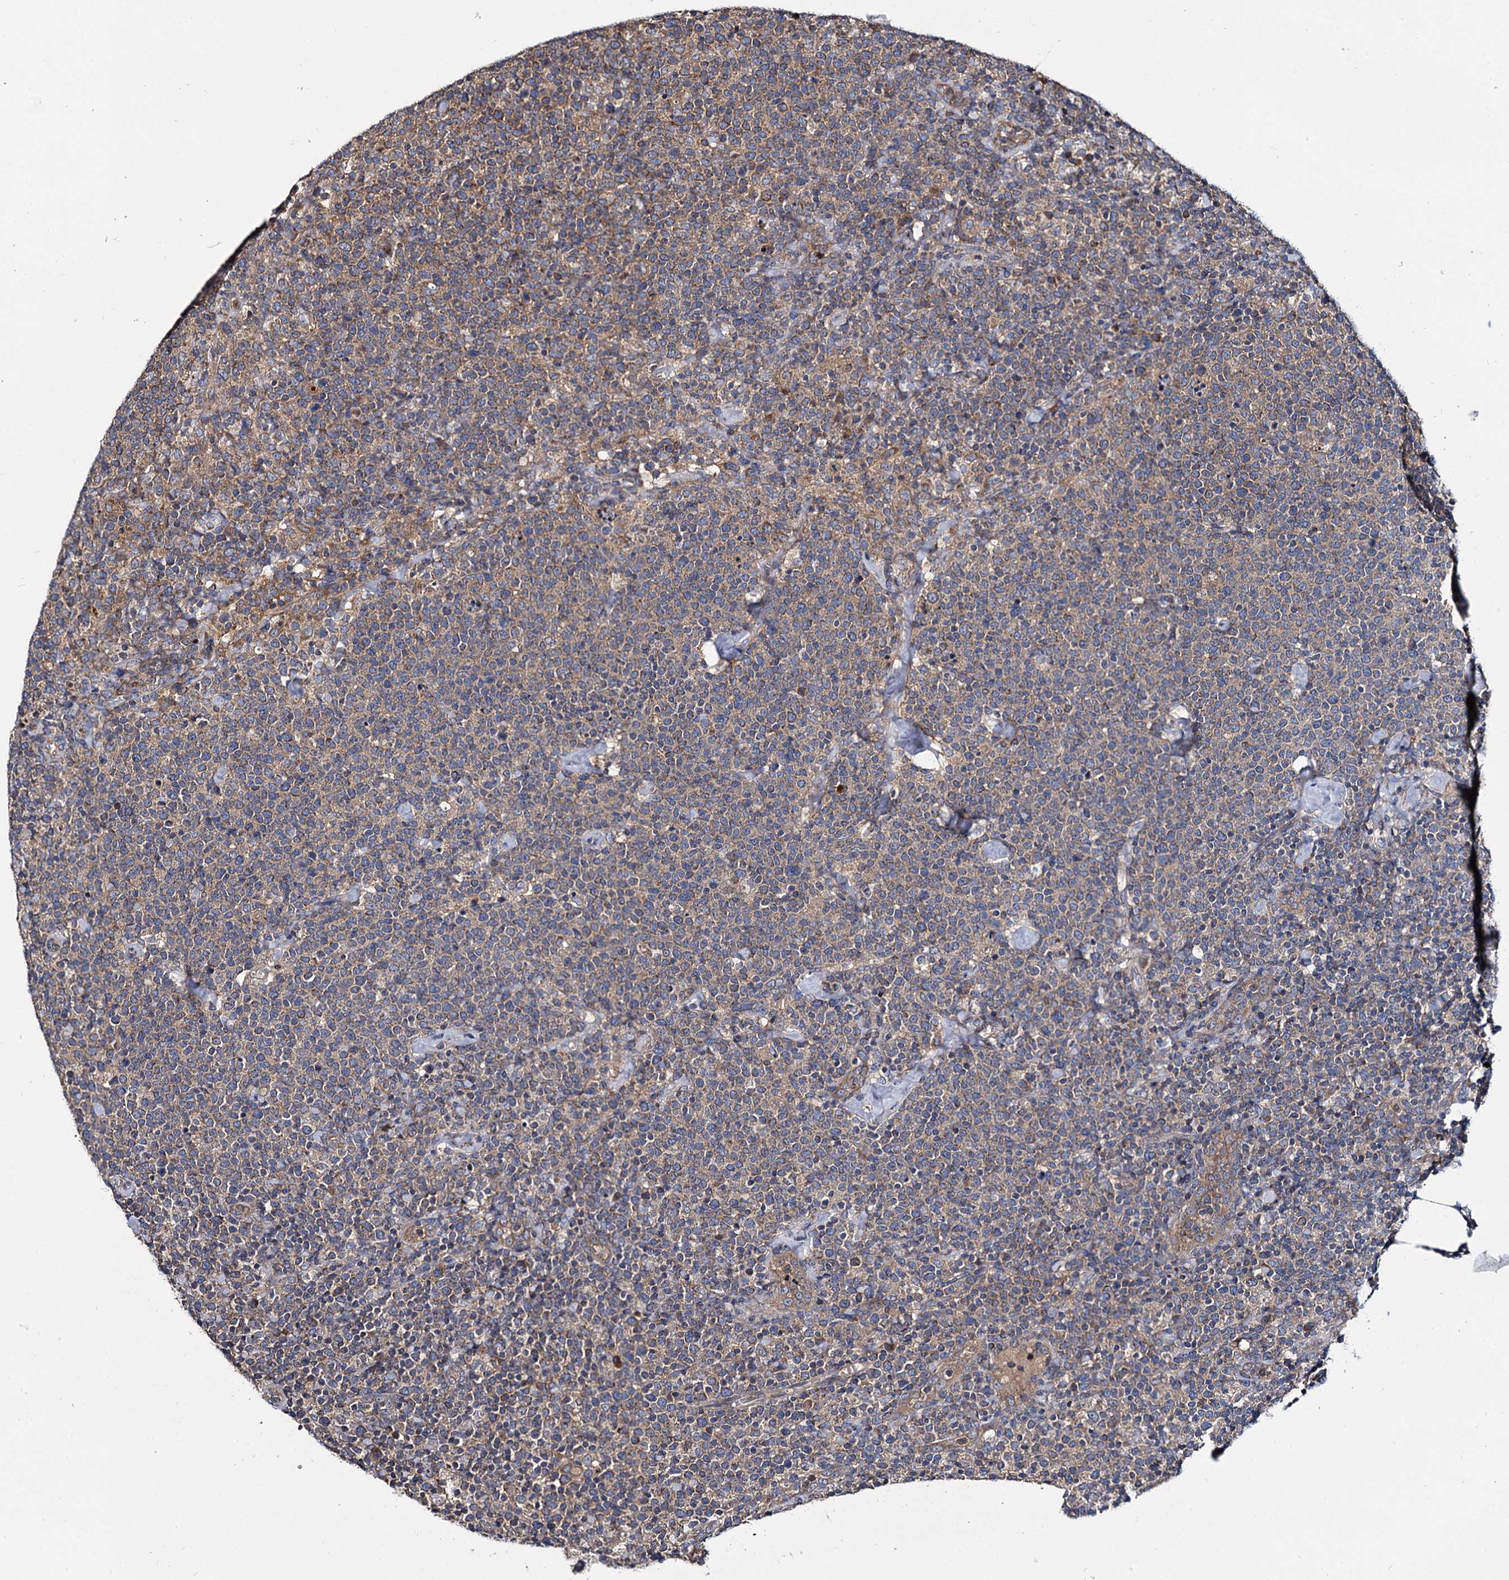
{"staining": {"intensity": "weak", "quantity": ">75%", "location": "cytoplasmic/membranous"}, "tissue": "lymphoma", "cell_type": "Tumor cells", "image_type": "cancer", "snomed": [{"axis": "morphology", "description": "Malignant lymphoma, non-Hodgkin's type, High grade"}, {"axis": "topography", "description": "Lymph node"}], "caption": "Protein staining shows weak cytoplasmic/membranous expression in about >75% of tumor cells in malignant lymphoma, non-Hodgkin's type (high-grade). Immunohistochemistry (ihc) stains the protein in brown and the nuclei are stained blue.", "gene": "CEP192", "patient": {"sex": "male", "age": 61}}